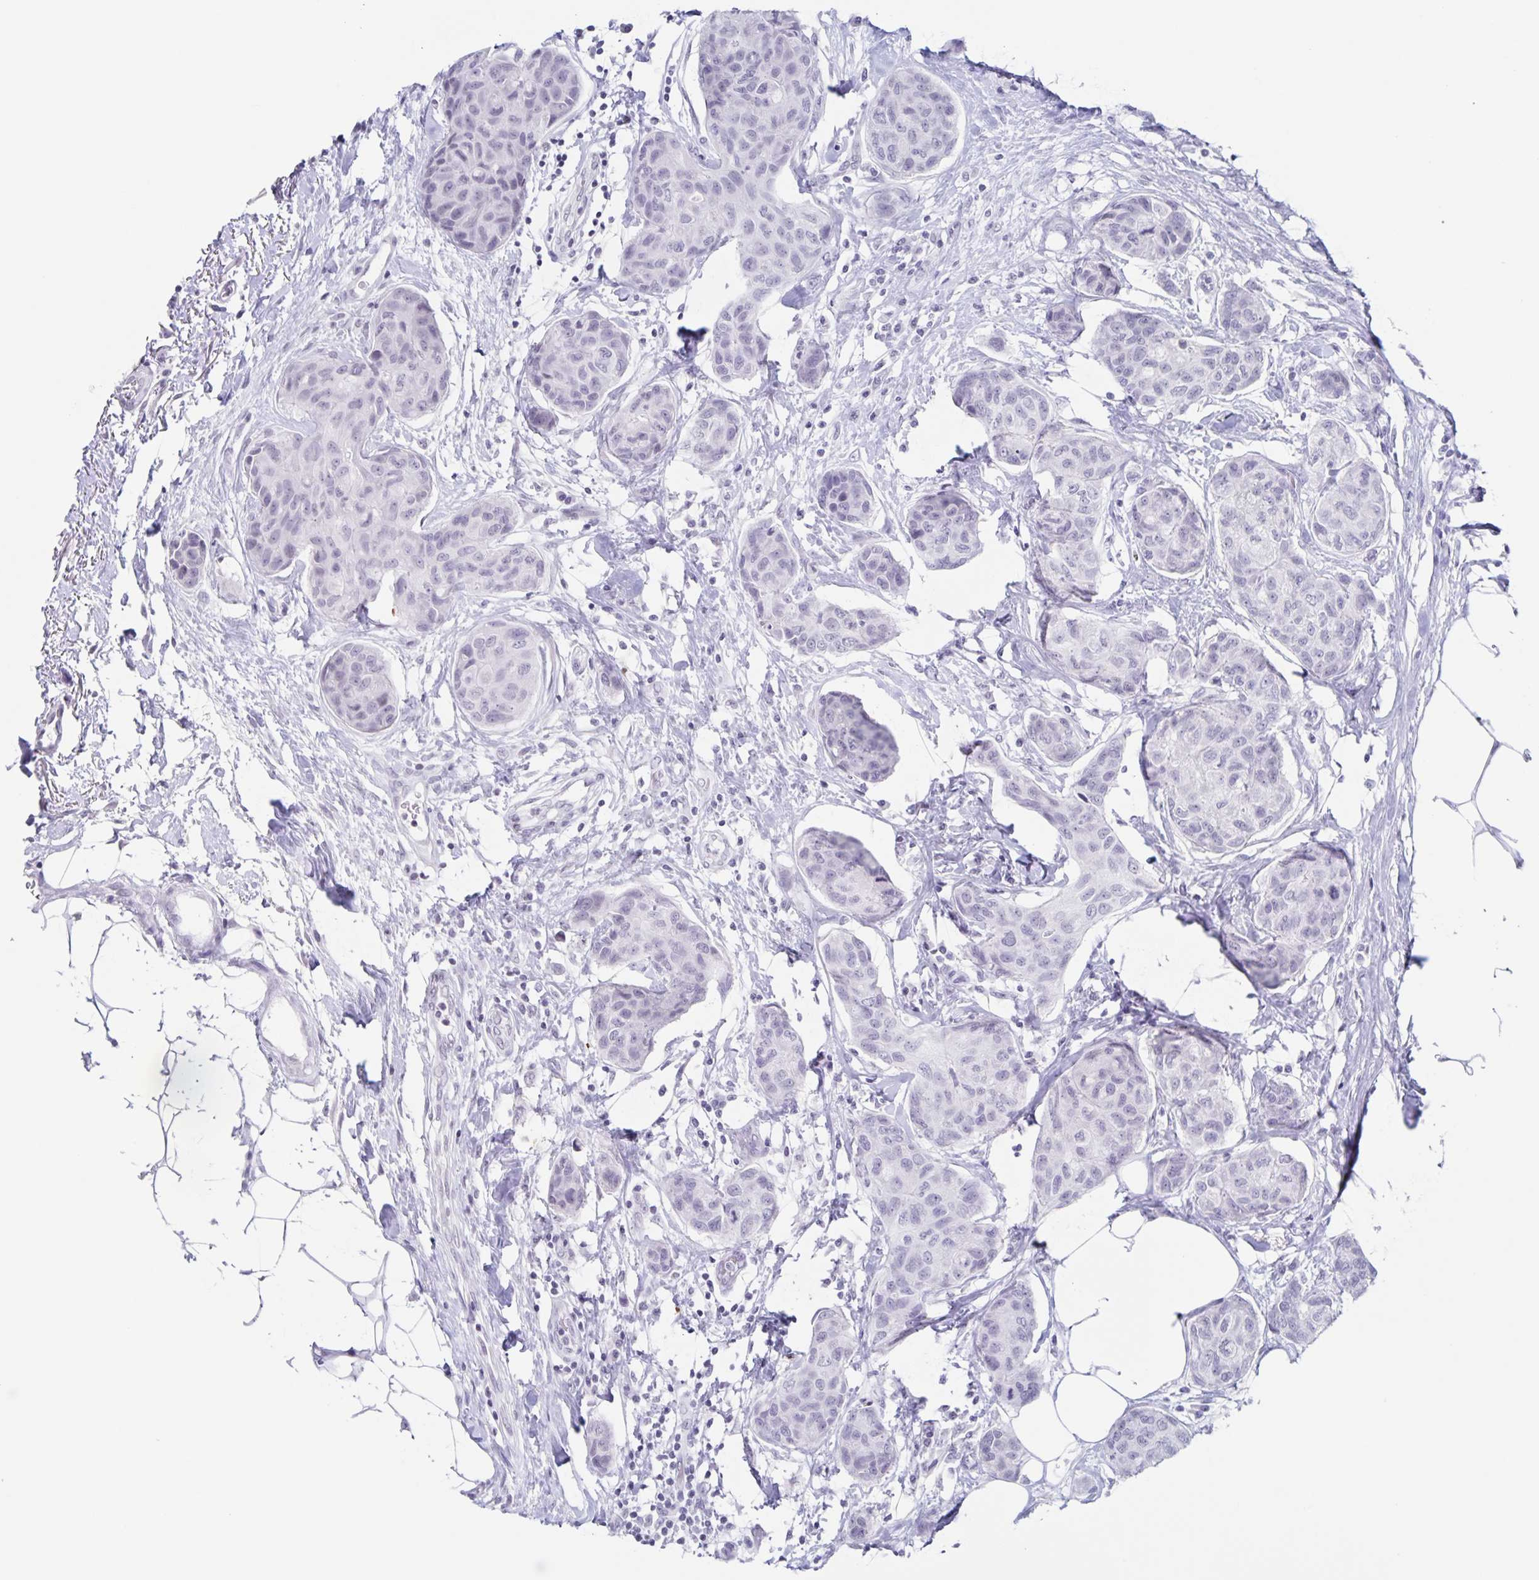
{"staining": {"intensity": "negative", "quantity": "none", "location": "none"}, "tissue": "breast cancer", "cell_type": "Tumor cells", "image_type": "cancer", "snomed": [{"axis": "morphology", "description": "Duct carcinoma"}, {"axis": "topography", "description": "Breast"}], "caption": "The IHC image has no significant positivity in tumor cells of breast invasive ductal carcinoma tissue.", "gene": "LCE6A", "patient": {"sex": "female", "age": 80}}